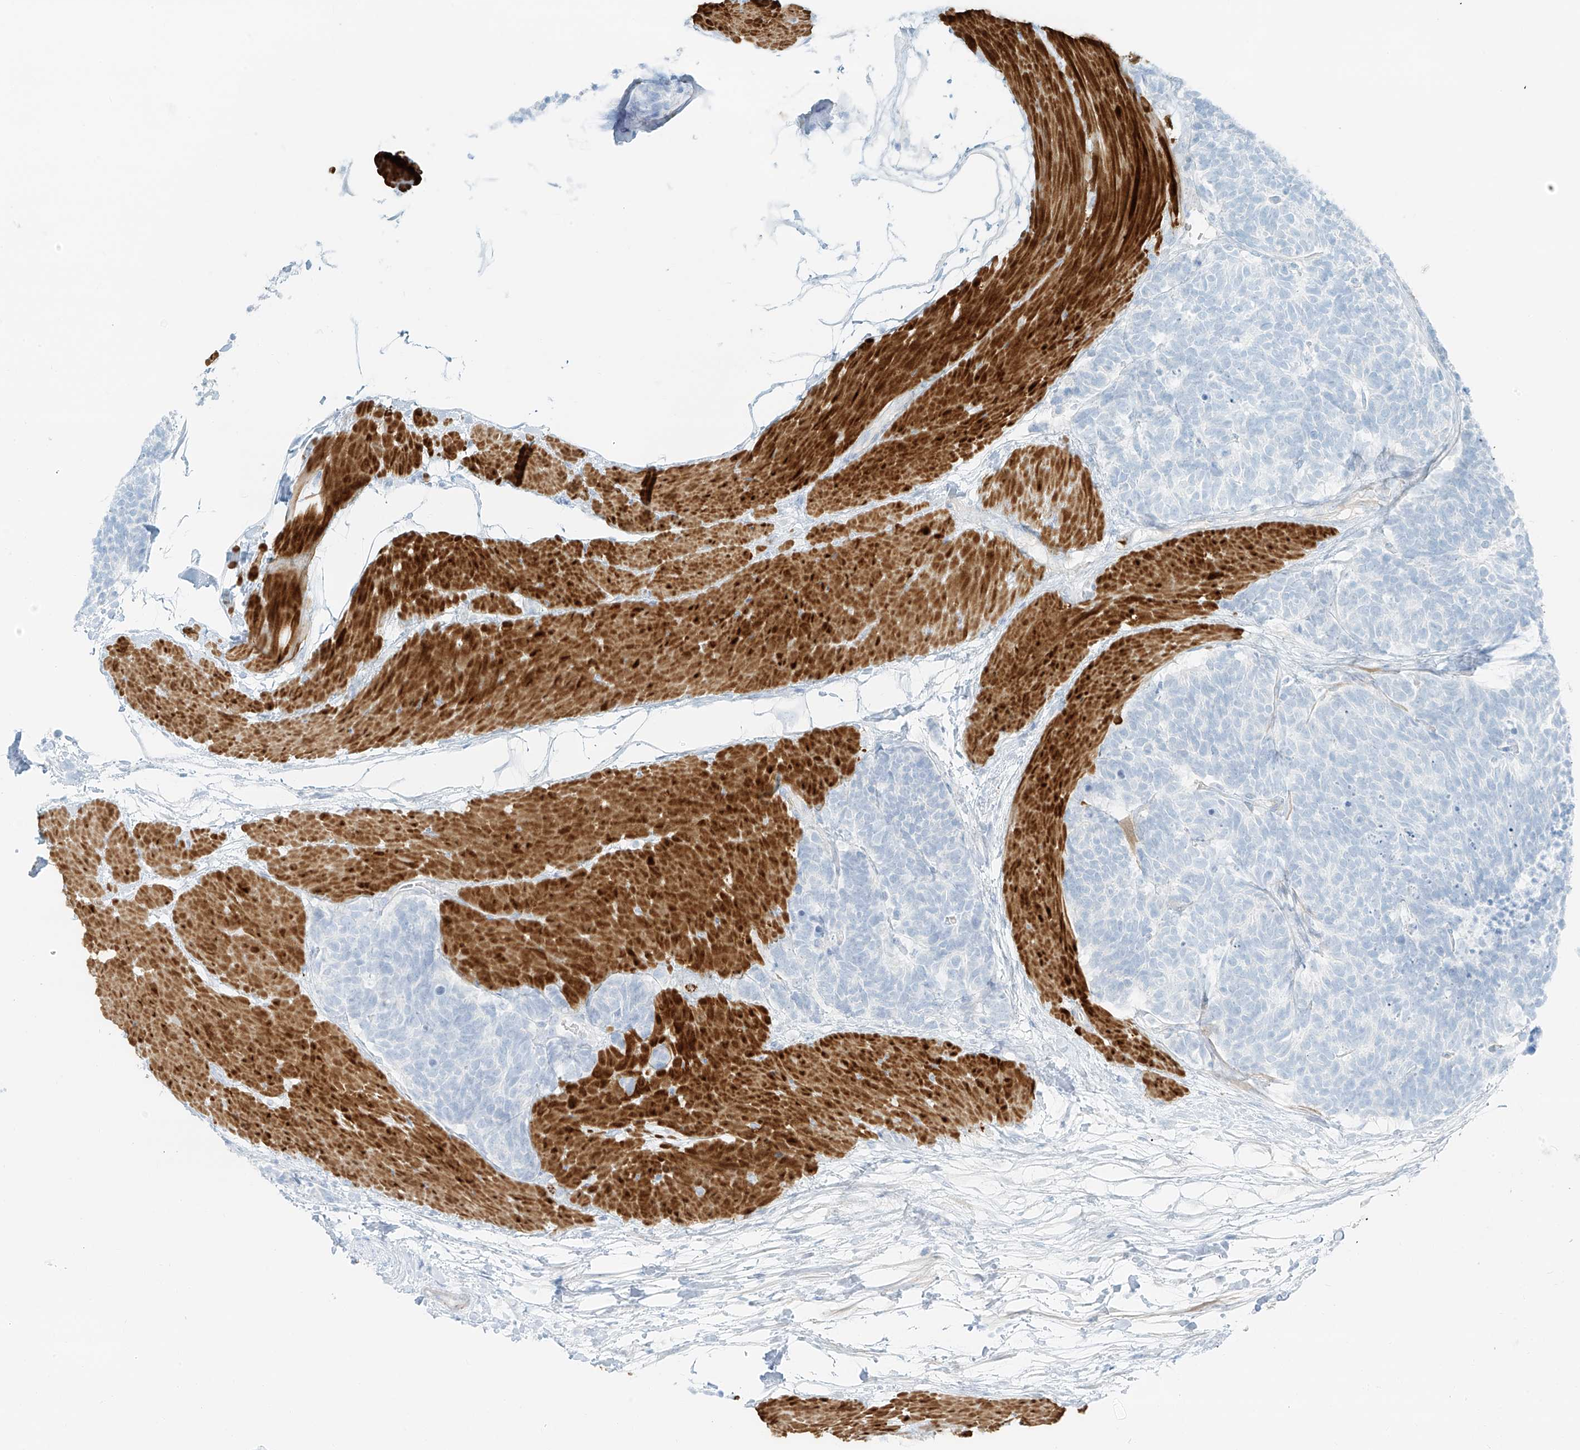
{"staining": {"intensity": "negative", "quantity": "none", "location": "none"}, "tissue": "carcinoid", "cell_type": "Tumor cells", "image_type": "cancer", "snomed": [{"axis": "morphology", "description": "Carcinoma, NOS"}, {"axis": "morphology", "description": "Carcinoid, malignant, NOS"}, {"axis": "topography", "description": "Urinary bladder"}], "caption": "IHC photomicrograph of malignant carcinoid stained for a protein (brown), which demonstrates no staining in tumor cells.", "gene": "SMCP", "patient": {"sex": "male", "age": 57}}